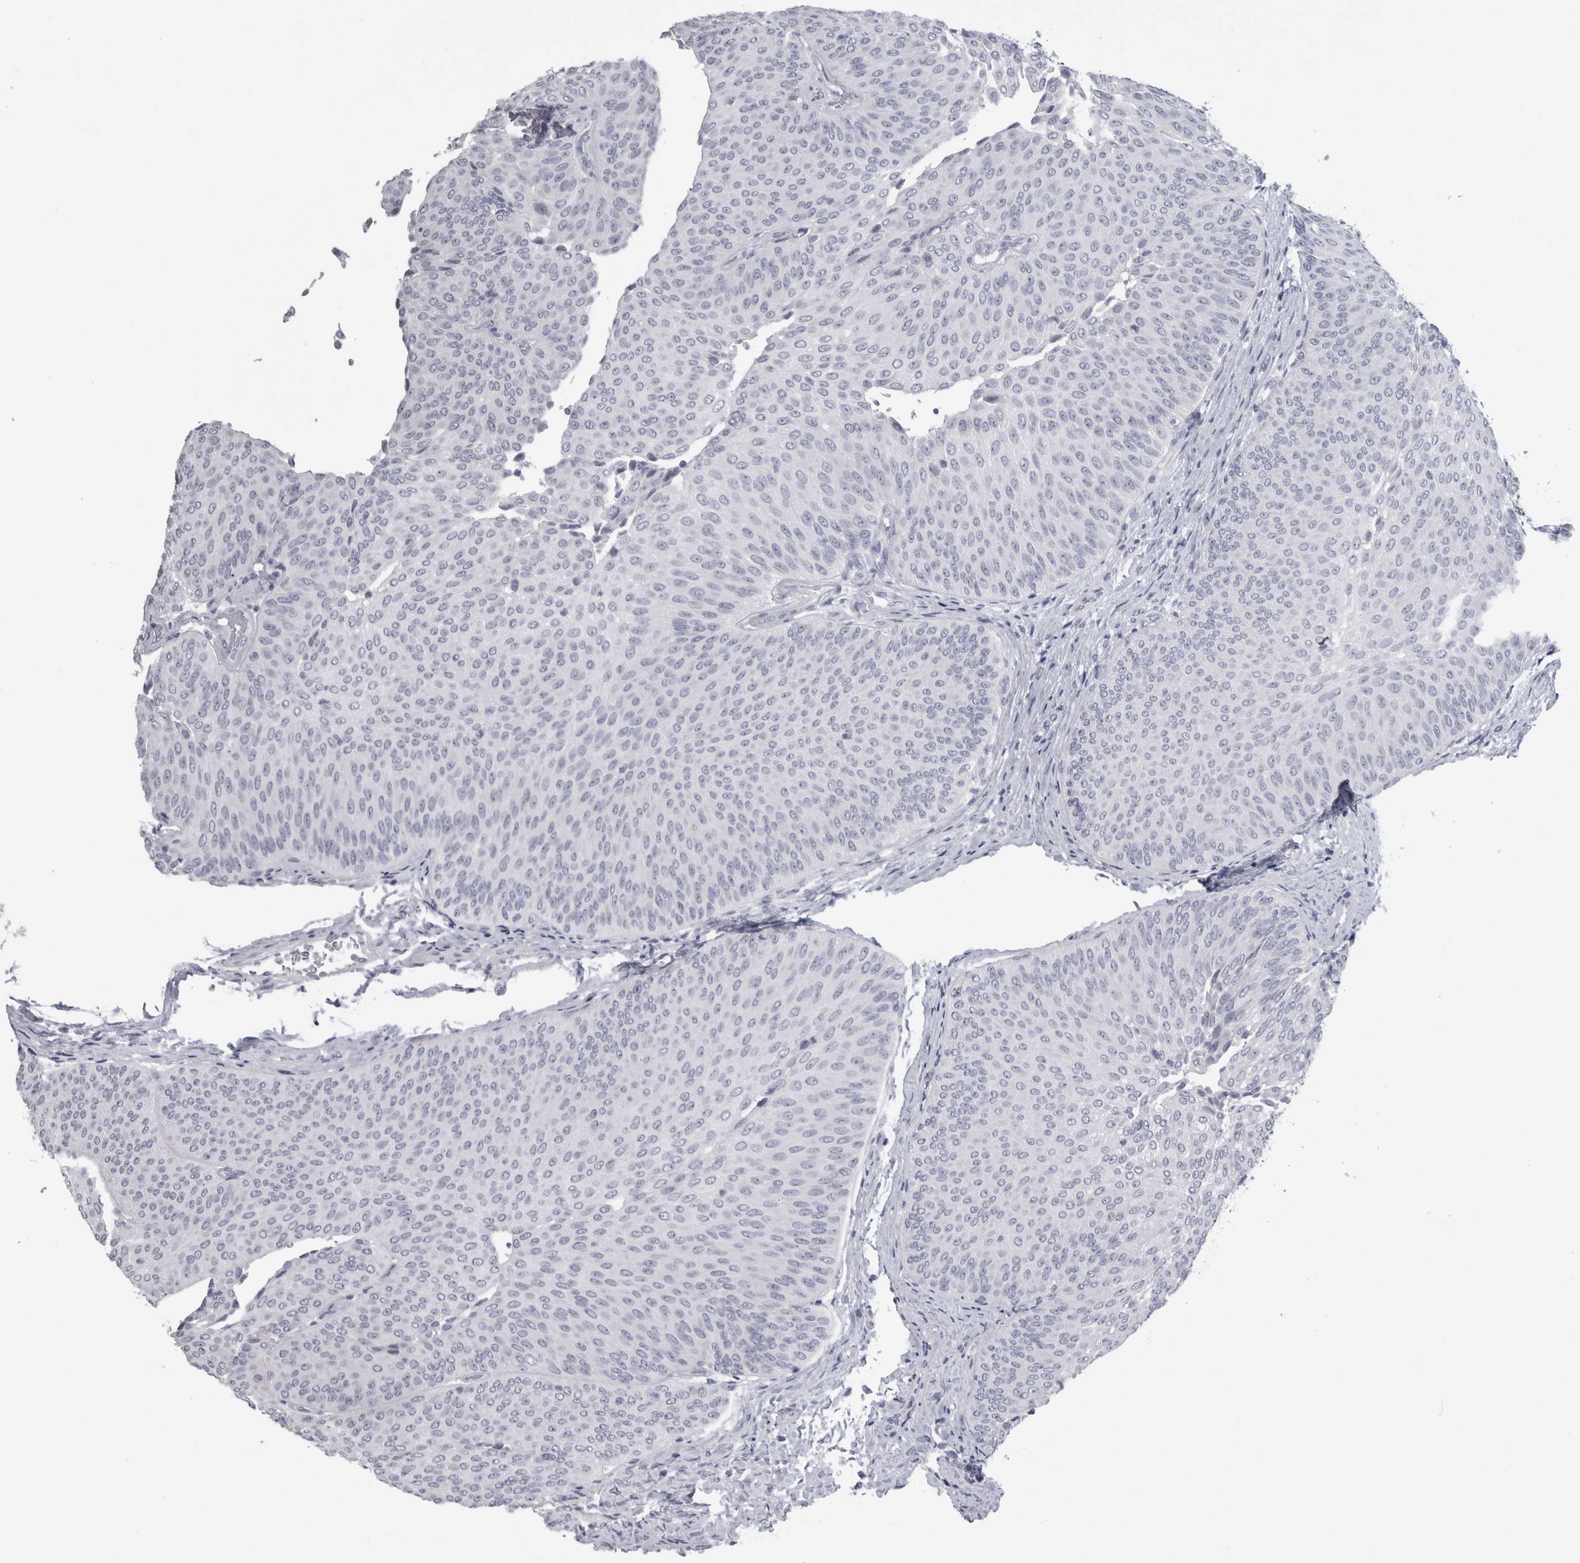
{"staining": {"intensity": "negative", "quantity": "none", "location": "none"}, "tissue": "urothelial cancer", "cell_type": "Tumor cells", "image_type": "cancer", "snomed": [{"axis": "morphology", "description": "Urothelial carcinoma, Low grade"}, {"axis": "topography", "description": "Urinary bladder"}], "caption": "Photomicrograph shows no significant protein expression in tumor cells of low-grade urothelial carcinoma.", "gene": "MSMB", "patient": {"sex": "female", "age": 60}}